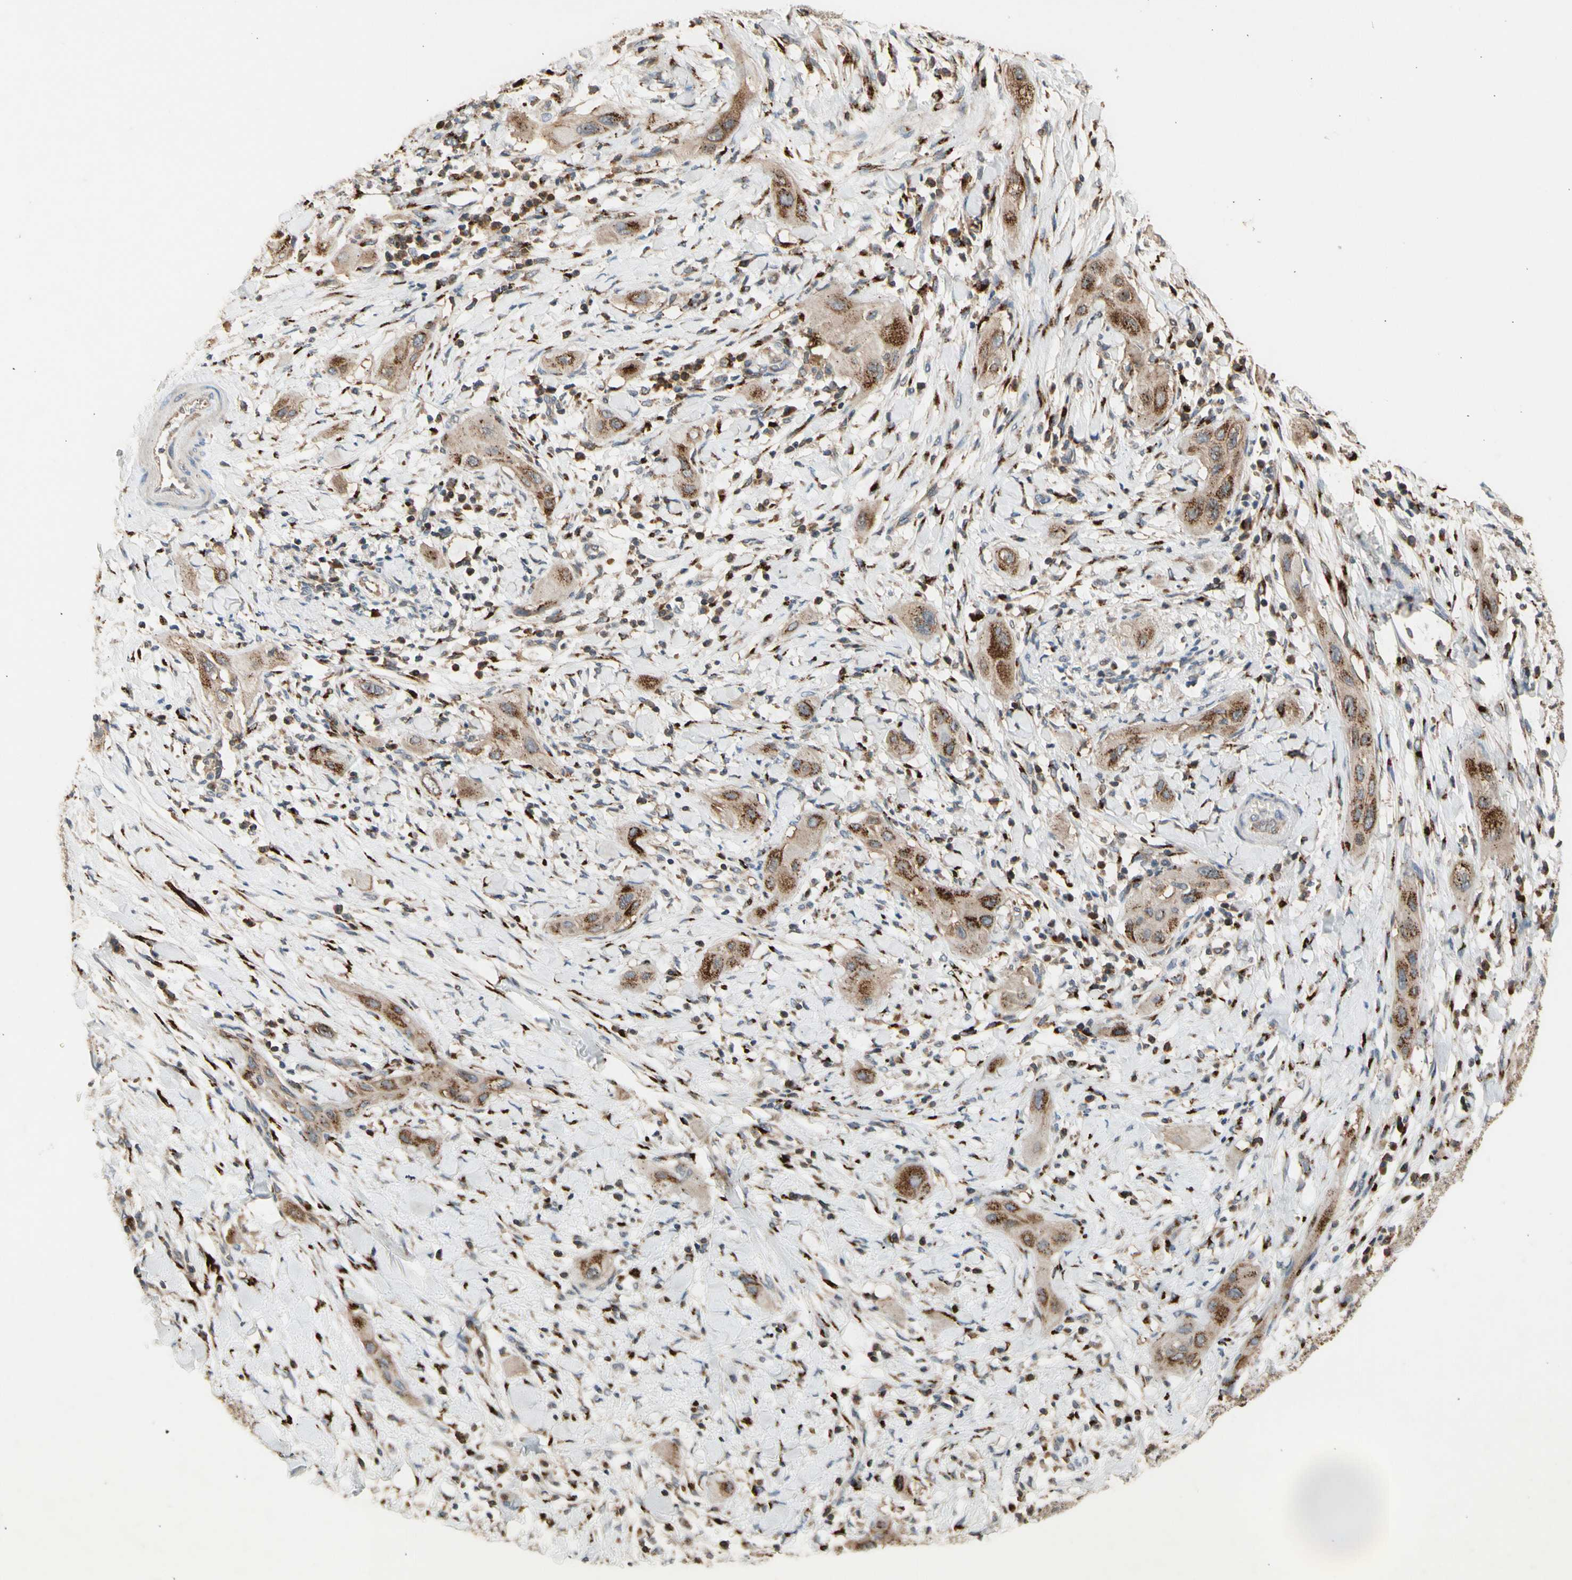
{"staining": {"intensity": "moderate", "quantity": ">75%", "location": "cytoplasmic/membranous"}, "tissue": "lung cancer", "cell_type": "Tumor cells", "image_type": "cancer", "snomed": [{"axis": "morphology", "description": "Squamous cell carcinoma, NOS"}, {"axis": "topography", "description": "Lung"}], "caption": "A medium amount of moderate cytoplasmic/membranous staining is identified in about >75% of tumor cells in lung cancer (squamous cell carcinoma) tissue. (brown staining indicates protein expression, while blue staining denotes nuclei).", "gene": "GALNT5", "patient": {"sex": "female", "age": 47}}